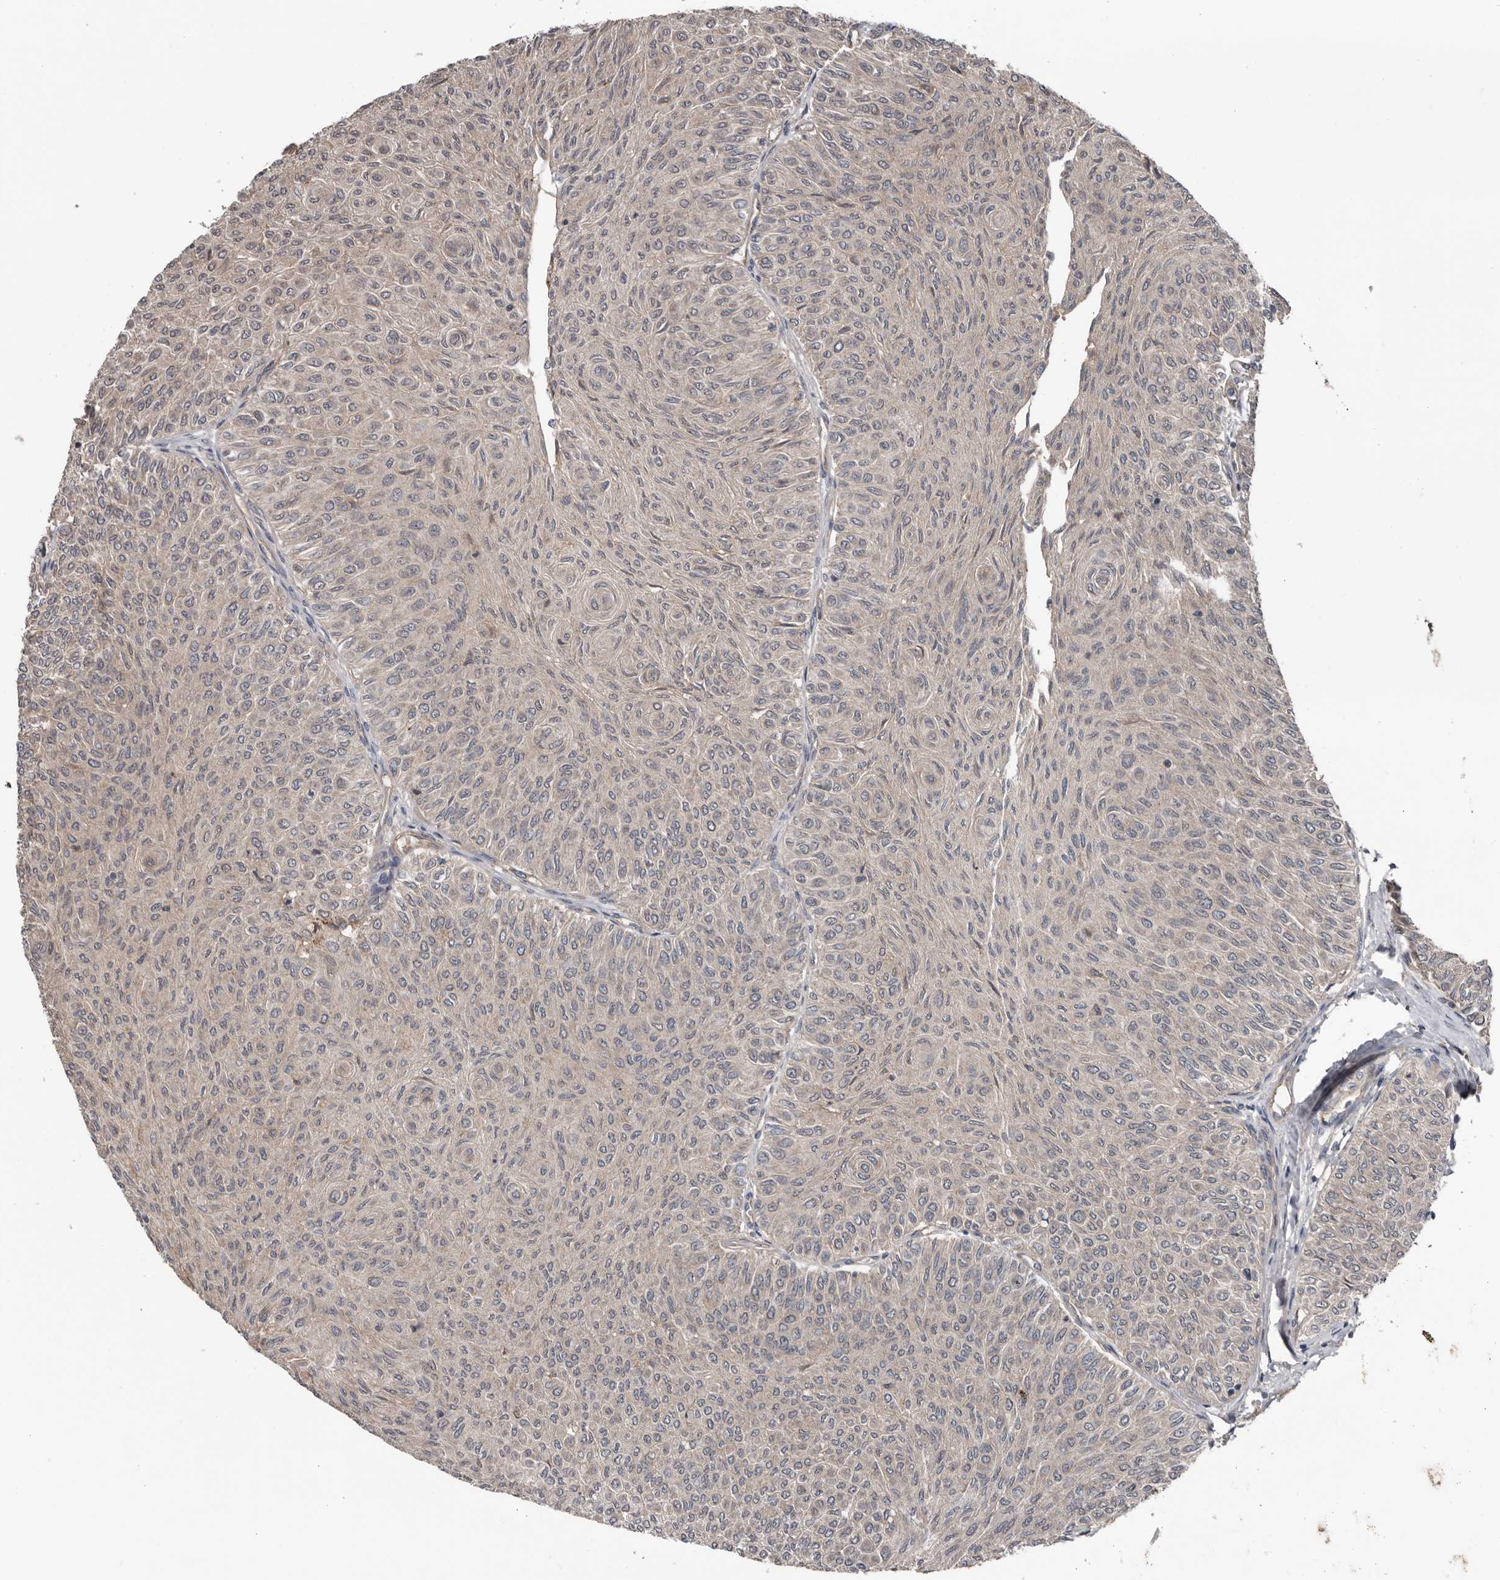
{"staining": {"intensity": "weak", "quantity": "25%-75%", "location": "cytoplasmic/membranous"}, "tissue": "urothelial cancer", "cell_type": "Tumor cells", "image_type": "cancer", "snomed": [{"axis": "morphology", "description": "Urothelial carcinoma, Low grade"}, {"axis": "topography", "description": "Urinary bladder"}], "caption": "Weak cytoplasmic/membranous expression is present in about 25%-75% of tumor cells in urothelial carcinoma (low-grade). The staining was performed using DAB (3,3'-diaminobenzidine) to visualize the protein expression in brown, while the nuclei were stained in blue with hematoxylin (Magnification: 20x).", "gene": "DNAJB4", "patient": {"sex": "male", "age": 78}}